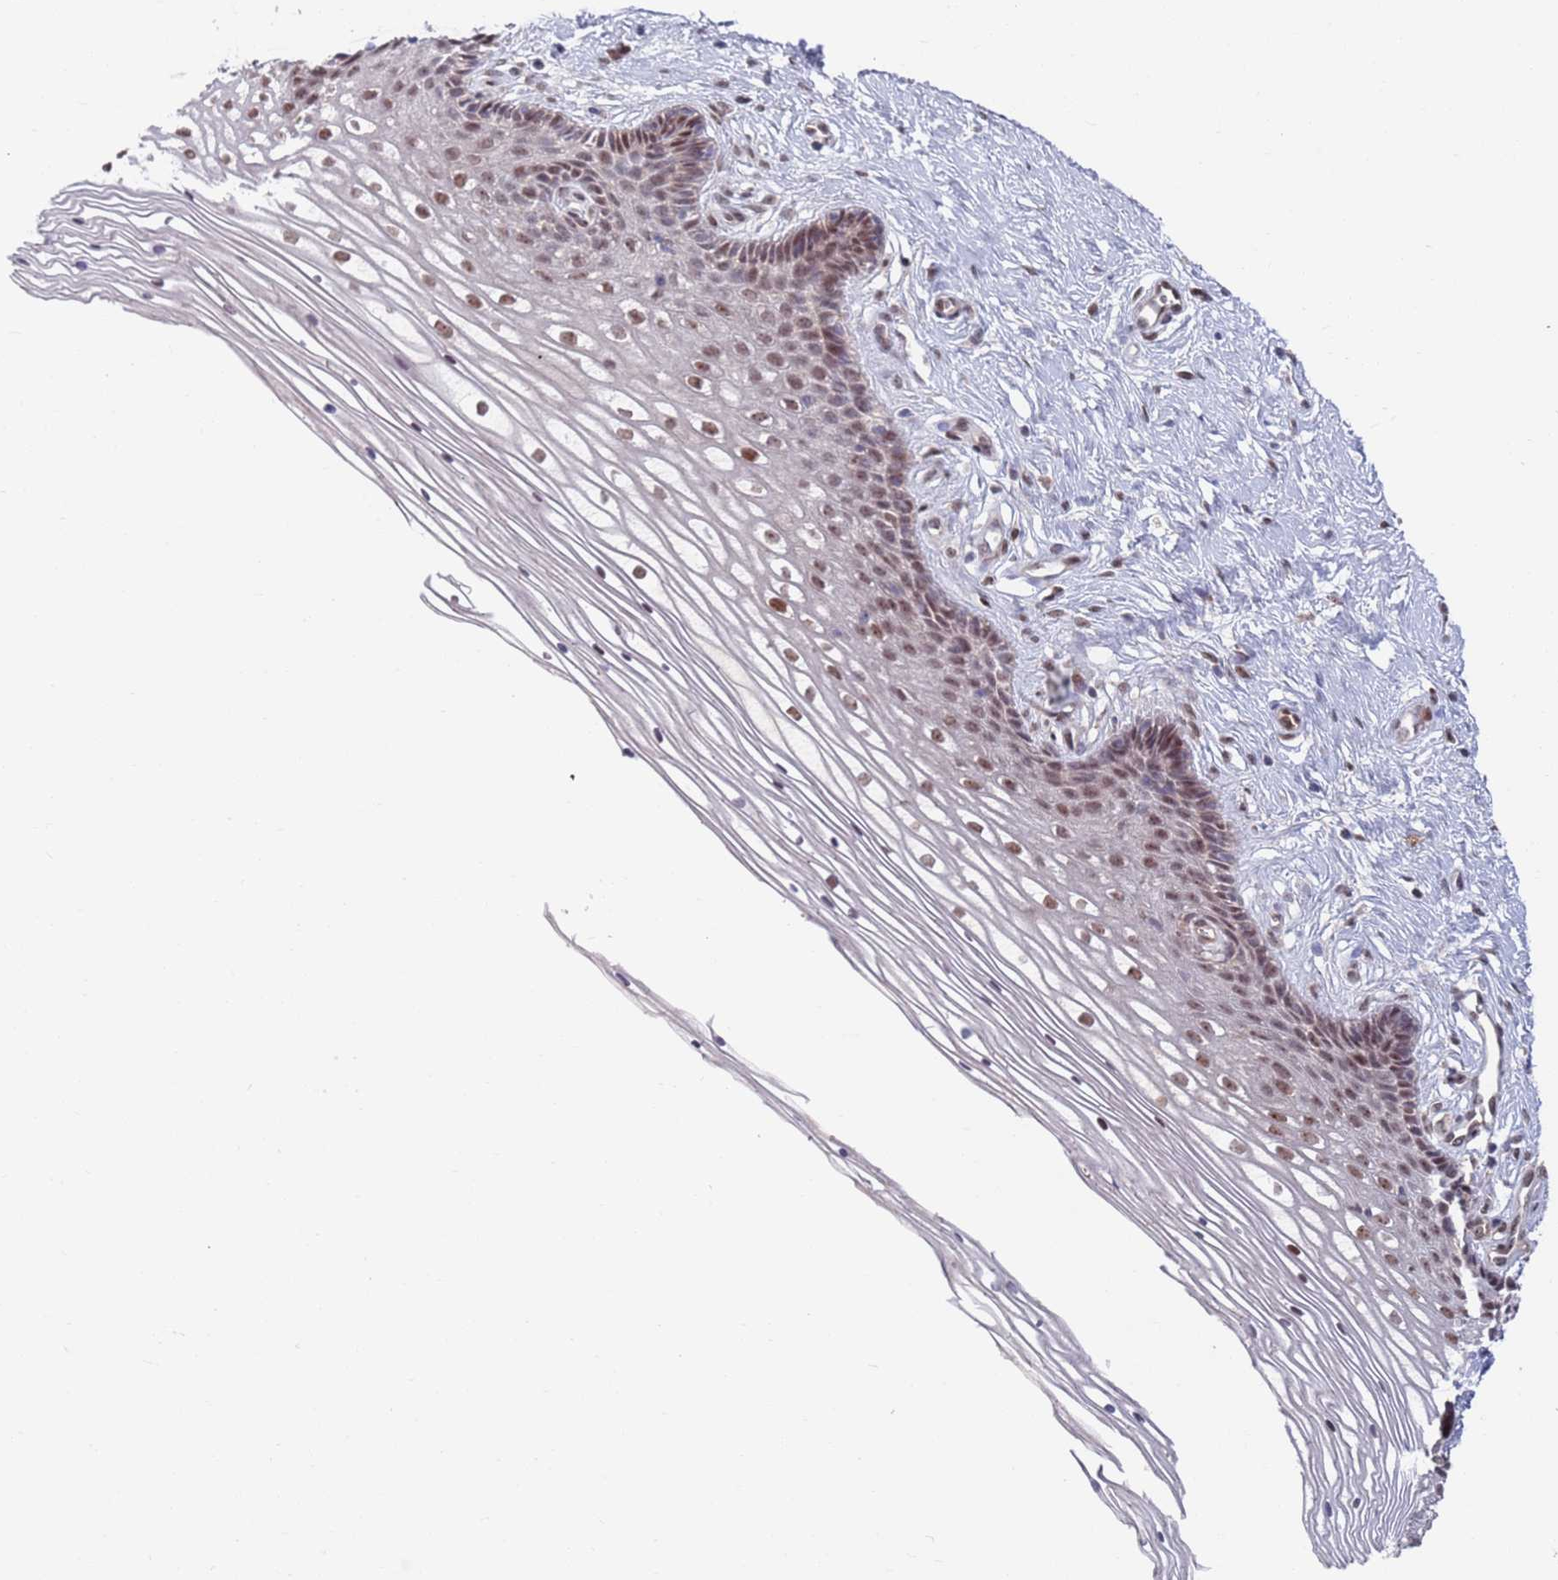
{"staining": {"intensity": "weak", "quantity": ">75%", "location": "nuclear"}, "tissue": "cervix", "cell_type": "Glandular cells", "image_type": "normal", "snomed": [{"axis": "morphology", "description": "Normal tissue, NOS"}, {"axis": "topography", "description": "Cervix"}], "caption": "Immunohistochemistry (IHC) of normal human cervix displays low levels of weak nuclear positivity in approximately >75% of glandular cells.", "gene": "RPP25", "patient": {"sex": "female", "age": 33}}